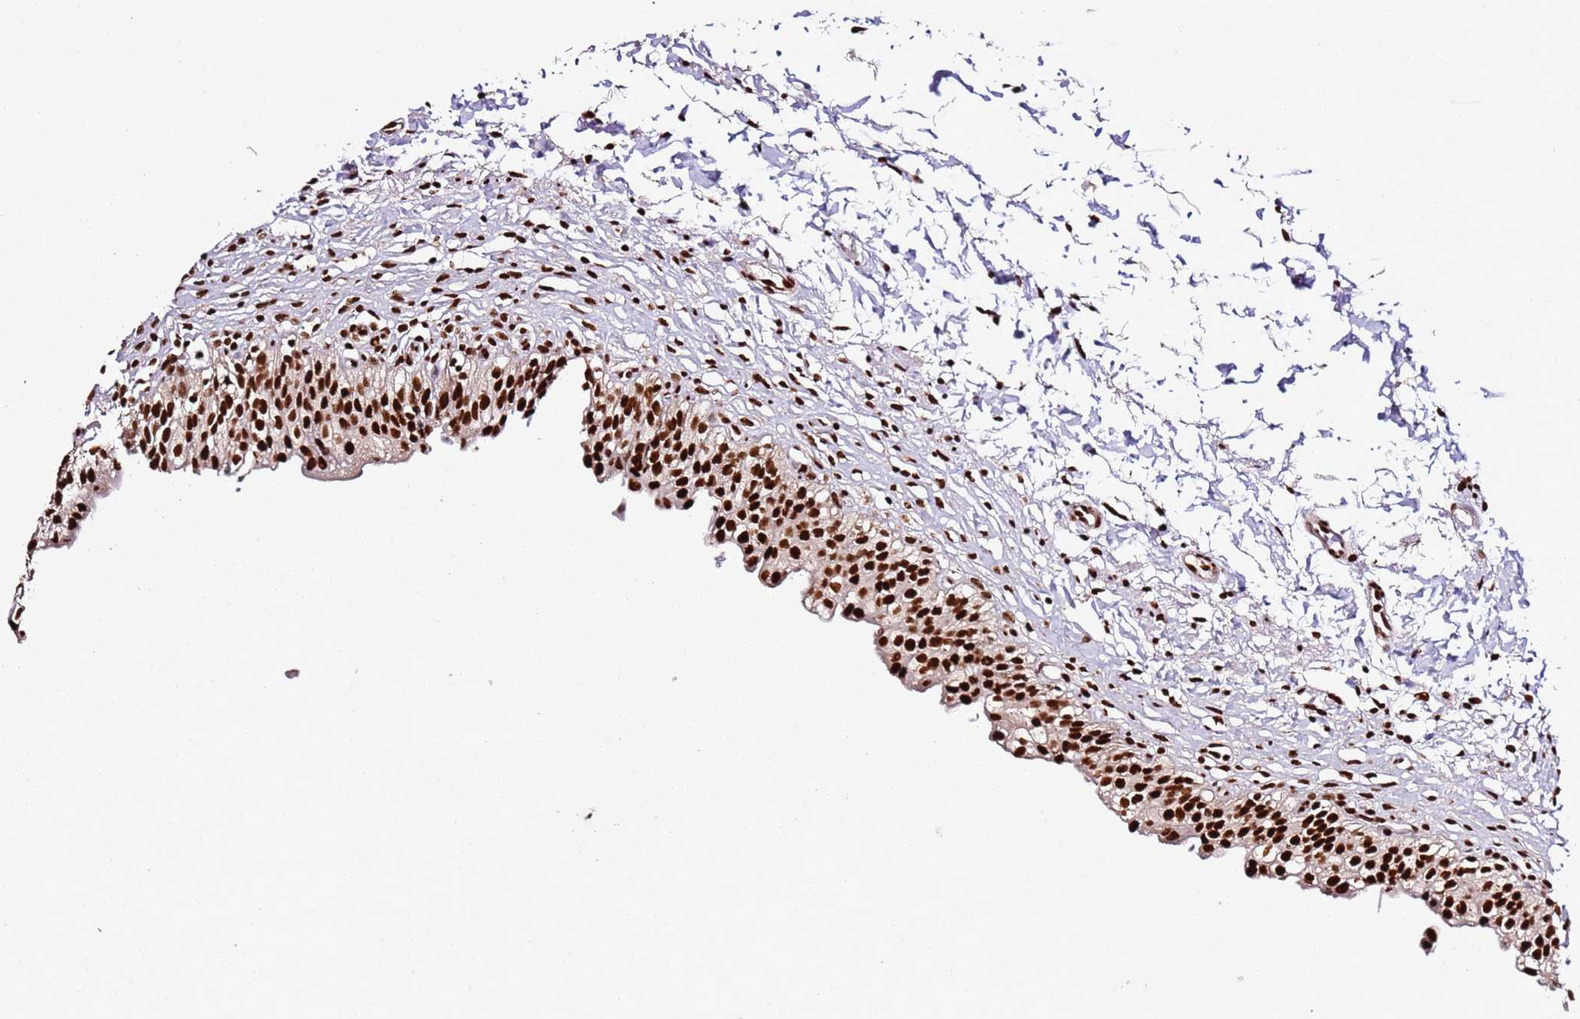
{"staining": {"intensity": "strong", "quantity": ">75%", "location": "nuclear"}, "tissue": "urinary bladder", "cell_type": "Urothelial cells", "image_type": "normal", "snomed": [{"axis": "morphology", "description": "Normal tissue, NOS"}, {"axis": "topography", "description": "Urinary bladder"}], "caption": "Human urinary bladder stained with a brown dye exhibits strong nuclear positive staining in about >75% of urothelial cells.", "gene": "C6orf226", "patient": {"sex": "male", "age": 55}}